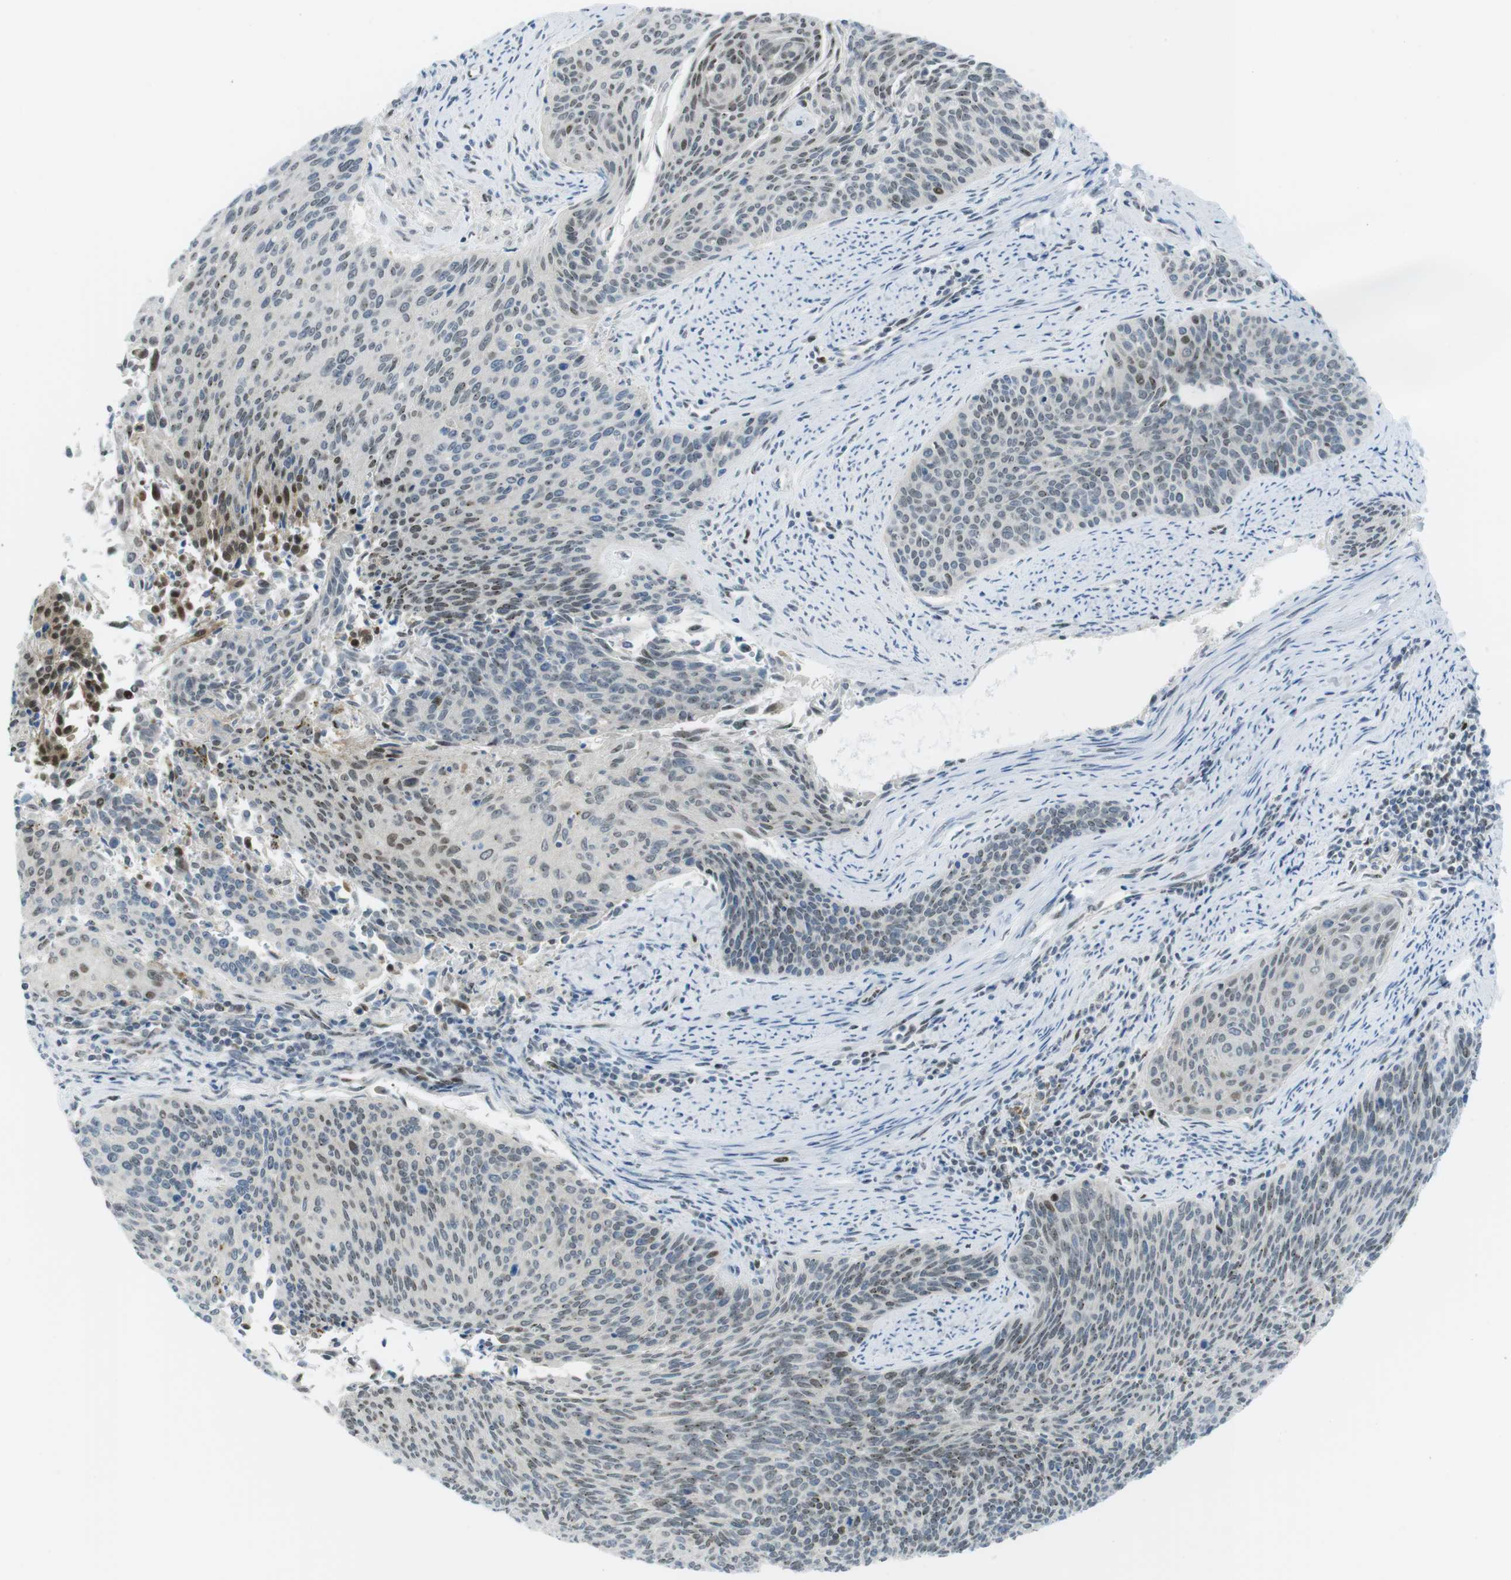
{"staining": {"intensity": "moderate", "quantity": "25%-75%", "location": "nuclear"}, "tissue": "cervical cancer", "cell_type": "Tumor cells", "image_type": "cancer", "snomed": [{"axis": "morphology", "description": "Squamous cell carcinoma, NOS"}, {"axis": "topography", "description": "Cervix"}], "caption": "This is an image of IHC staining of cervical cancer, which shows moderate staining in the nuclear of tumor cells.", "gene": "UBB", "patient": {"sex": "female", "age": 55}}